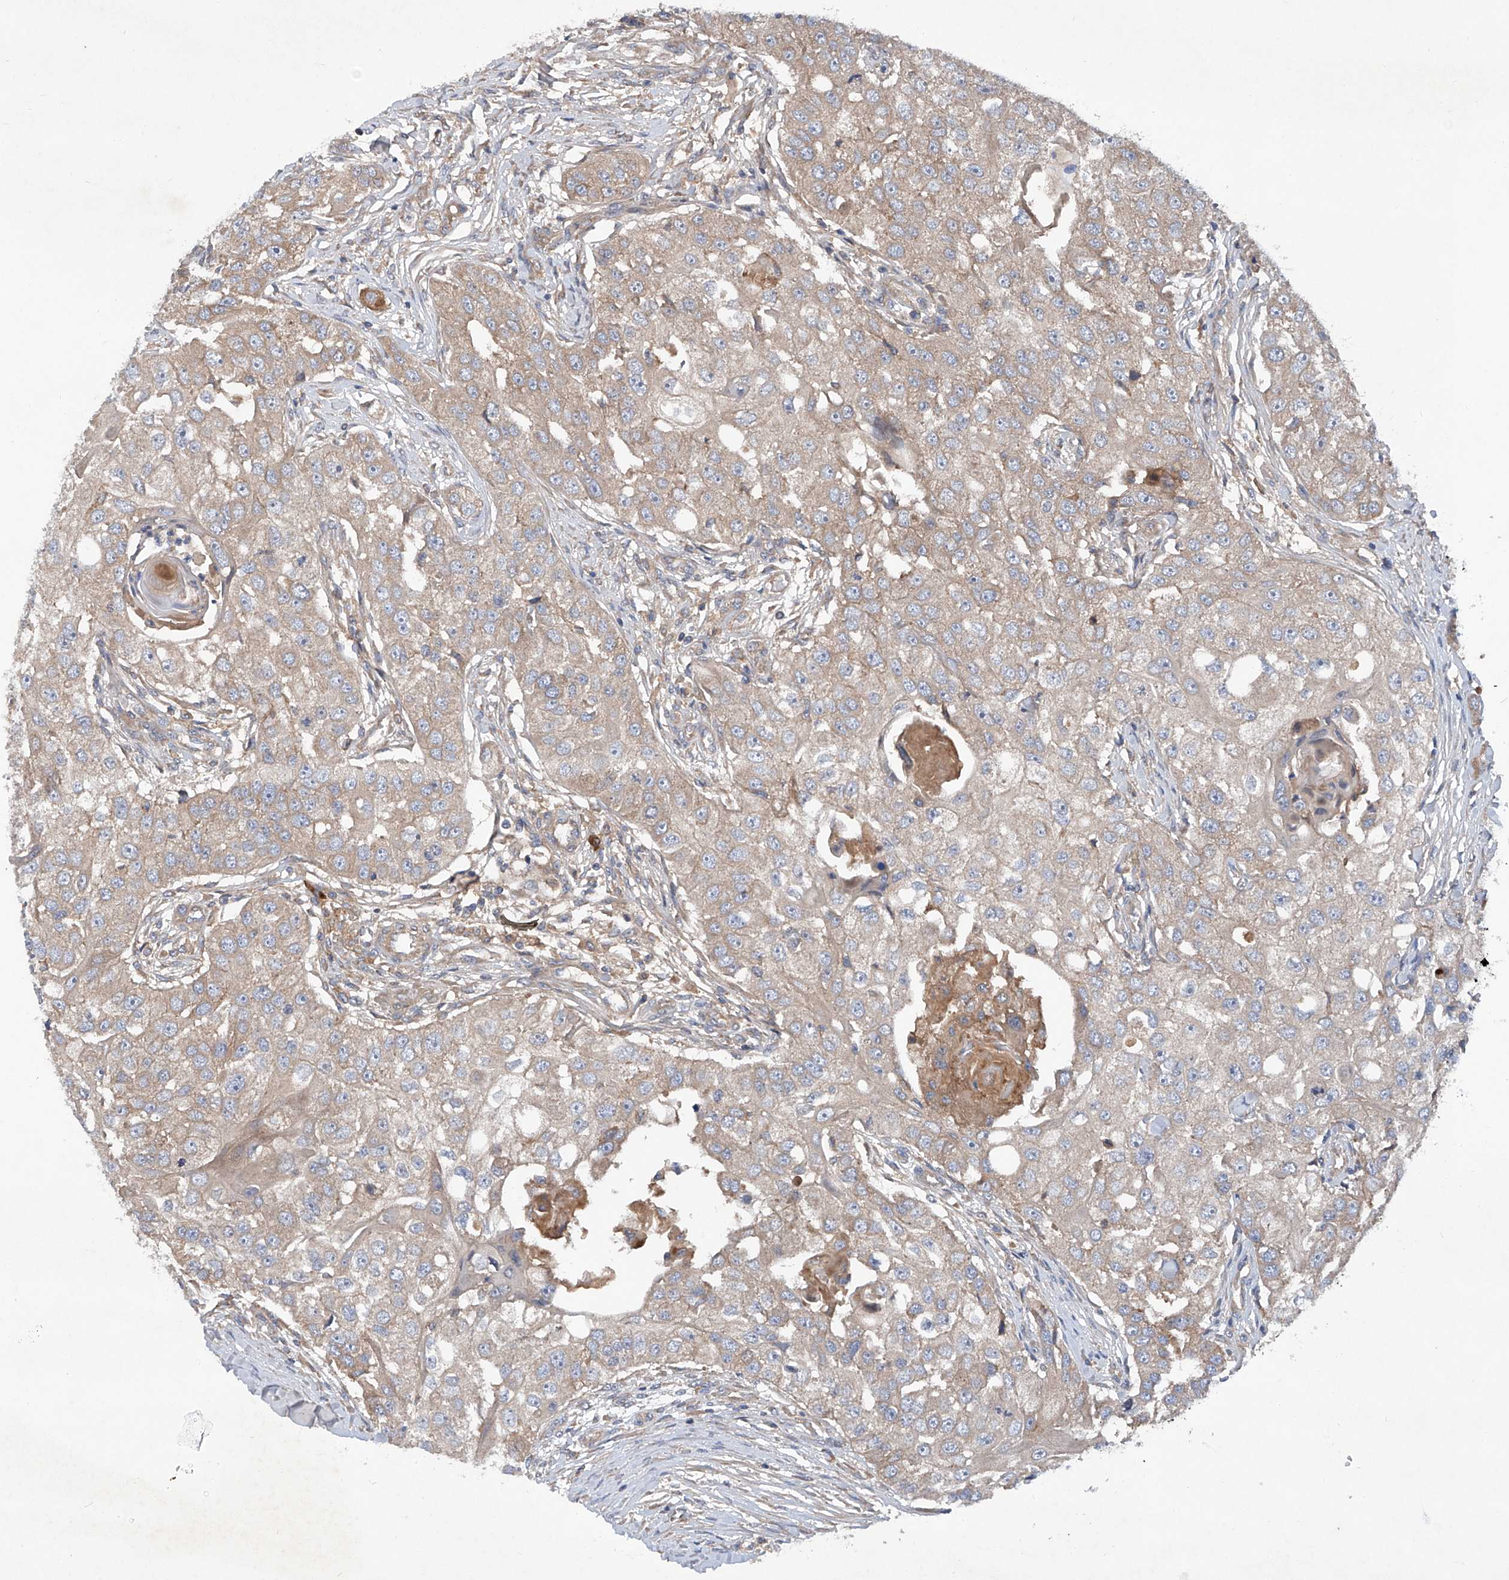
{"staining": {"intensity": "weak", "quantity": "25%-75%", "location": "cytoplasmic/membranous"}, "tissue": "head and neck cancer", "cell_type": "Tumor cells", "image_type": "cancer", "snomed": [{"axis": "morphology", "description": "Normal tissue, NOS"}, {"axis": "morphology", "description": "Squamous cell carcinoma, NOS"}, {"axis": "topography", "description": "Skeletal muscle"}, {"axis": "topography", "description": "Head-Neck"}], "caption": "Head and neck cancer (squamous cell carcinoma) stained with immunohistochemistry (IHC) demonstrates weak cytoplasmic/membranous expression in about 25%-75% of tumor cells. (DAB (3,3'-diaminobenzidine) IHC, brown staining for protein, blue staining for nuclei).", "gene": "ASCC3", "patient": {"sex": "male", "age": 51}}